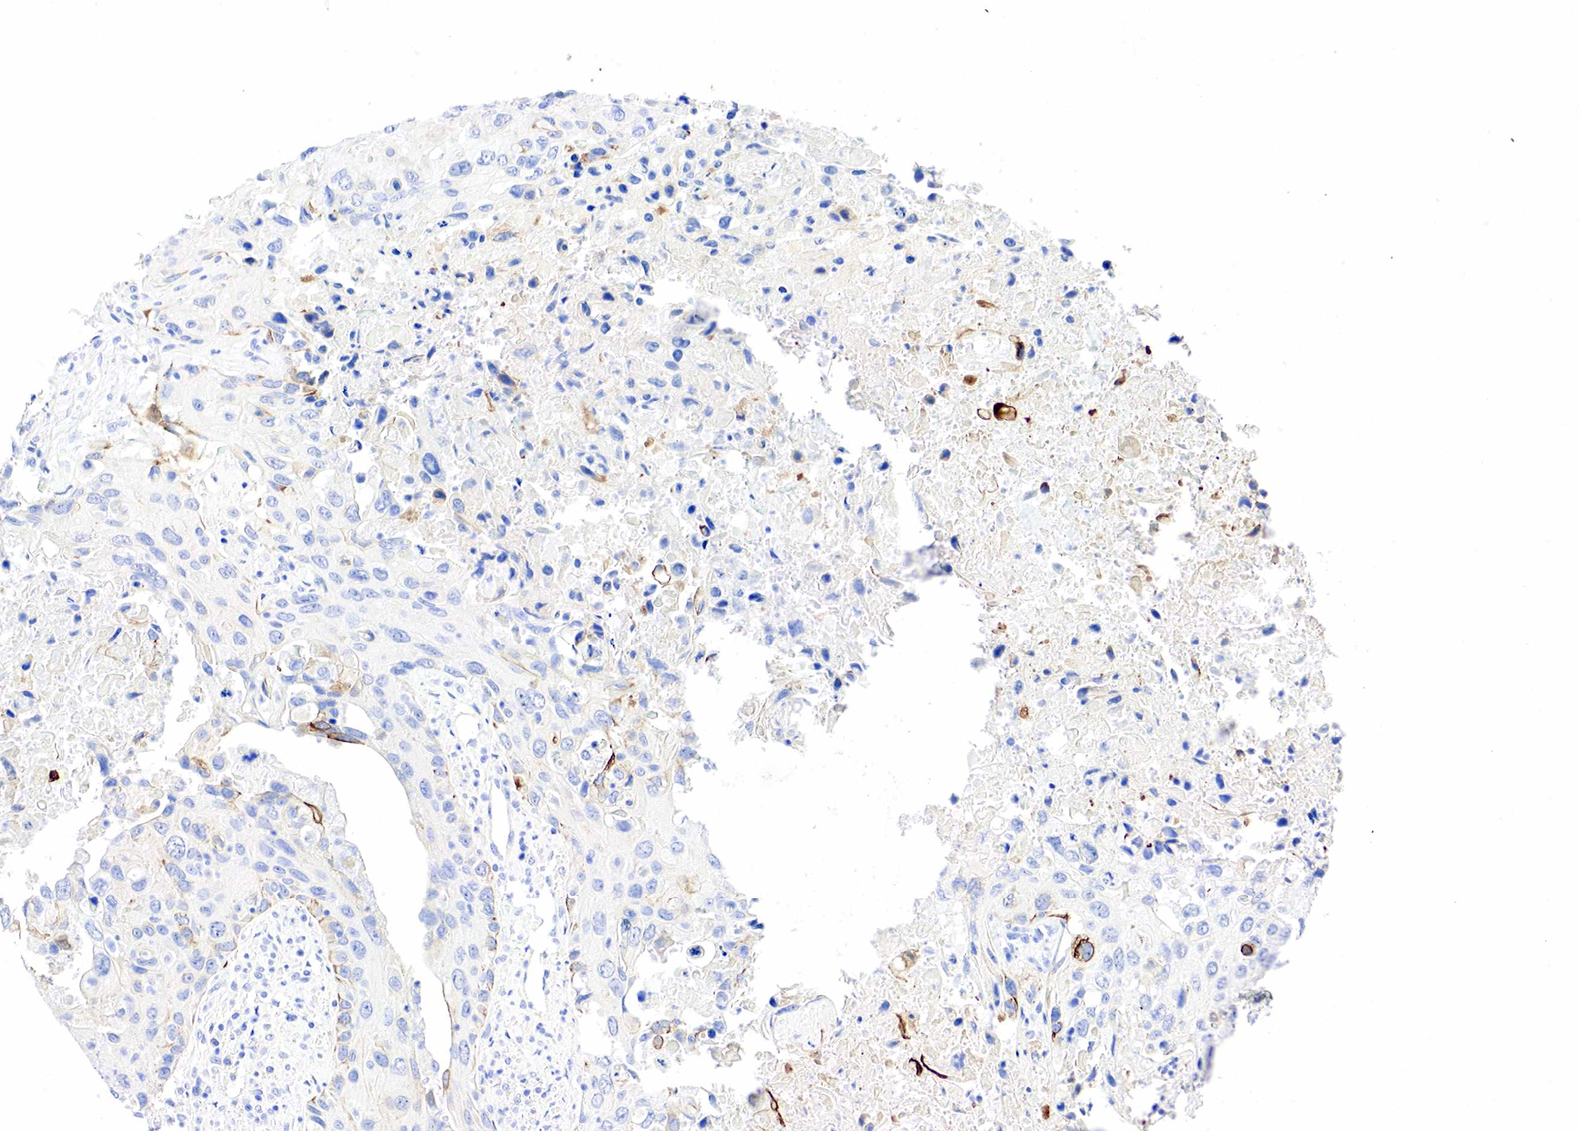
{"staining": {"intensity": "weak", "quantity": "<25%", "location": "cytoplasmic/membranous"}, "tissue": "urothelial cancer", "cell_type": "Tumor cells", "image_type": "cancer", "snomed": [{"axis": "morphology", "description": "Urothelial carcinoma, High grade"}, {"axis": "topography", "description": "Urinary bladder"}], "caption": "DAB immunohistochemical staining of human urothelial cancer displays no significant positivity in tumor cells.", "gene": "KRT18", "patient": {"sex": "male", "age": 71}}